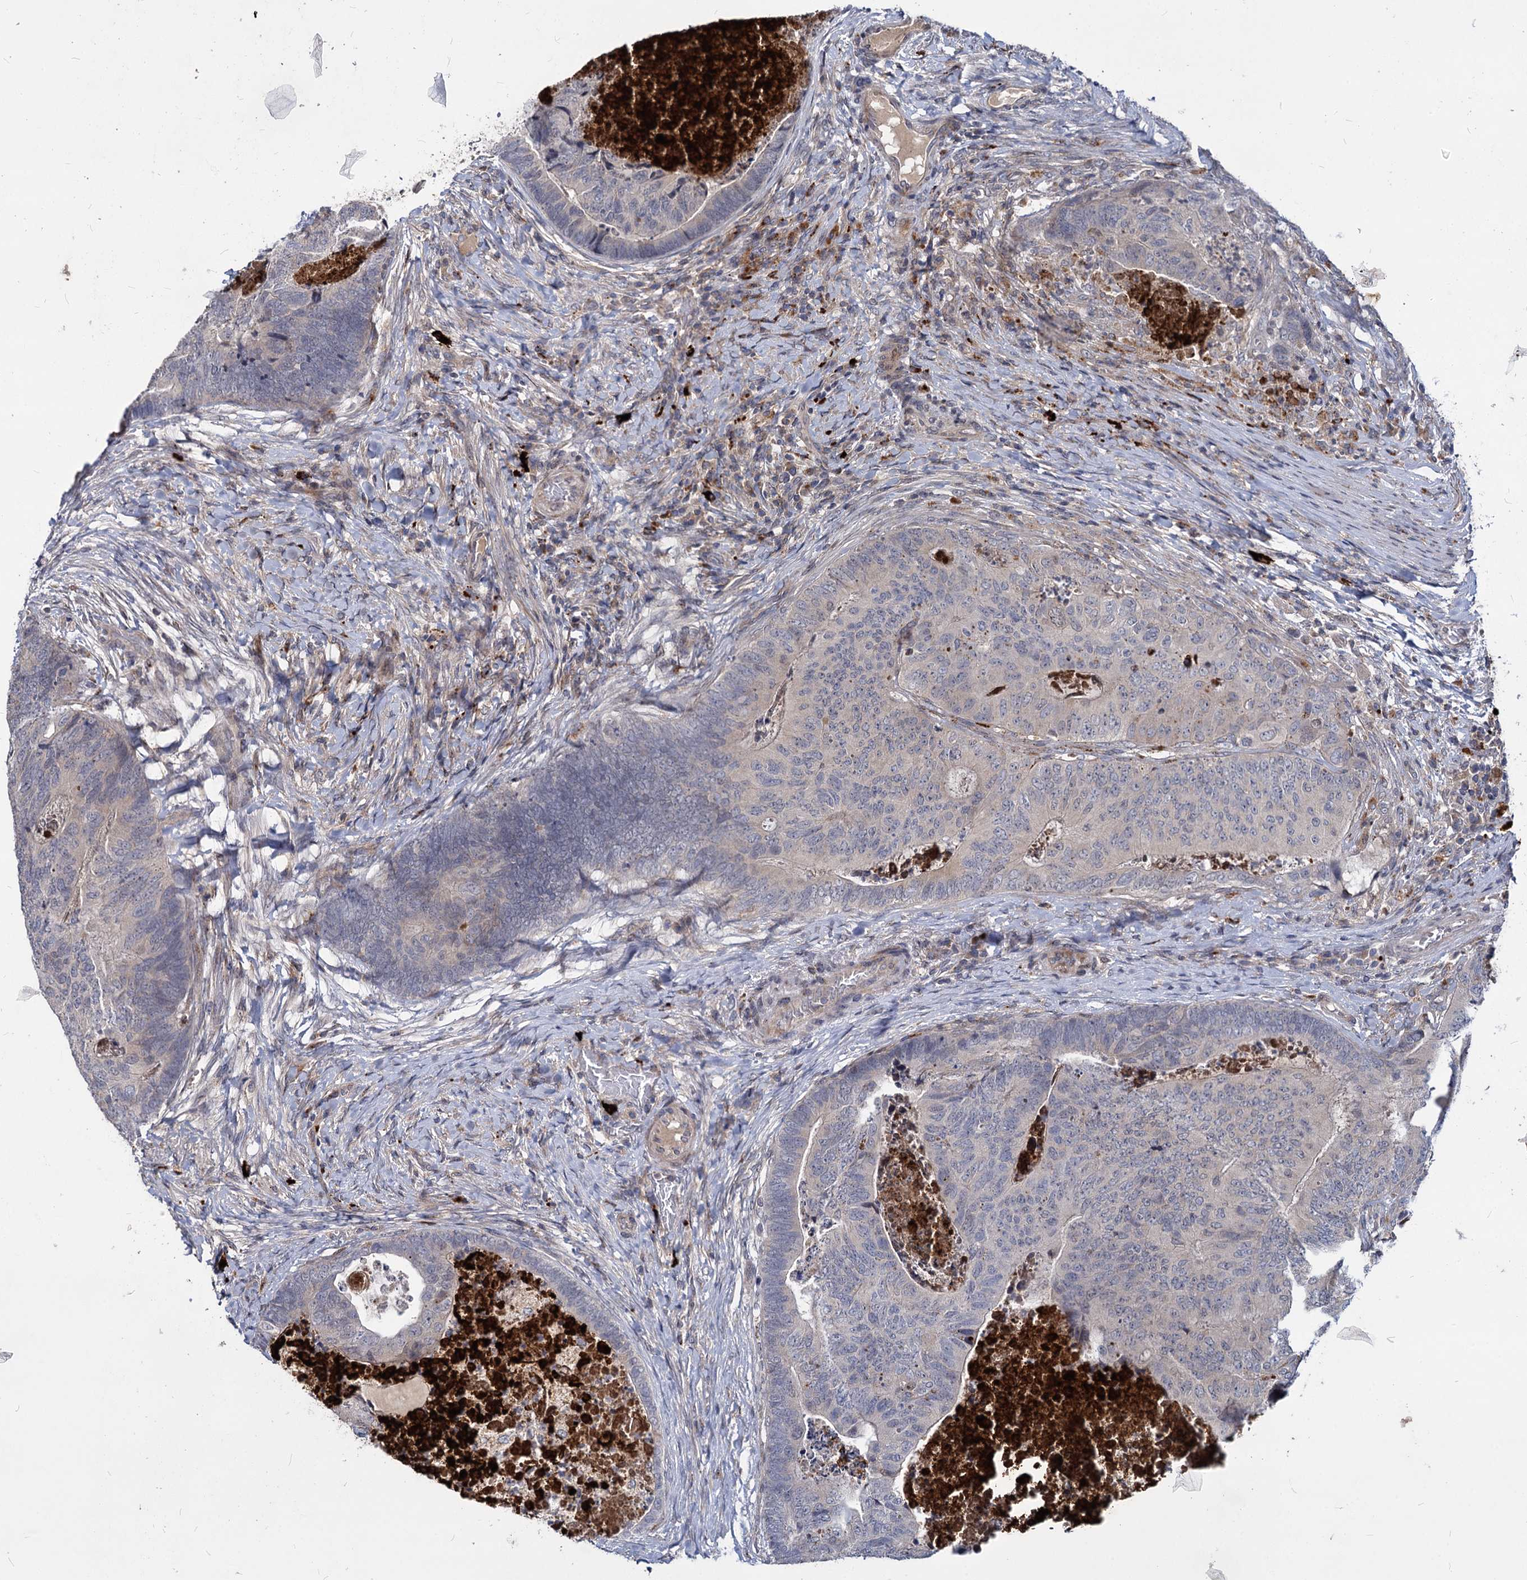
{"staining": {"intensity": "negative", "quantity": "none", "location": "none"}, "tissue": "colorectal cancer", "cell_type": "Tumor cells", "image_type": "cancer", "snomed": [{"axis": "morphology", "description": "Adenocarcinoma, NOS"}, {"axis": "topography", "description": "Colon"}], "caption": "A high-resolution micrograph shows IHC staining of colorectal cancer (adenocarcinoma), which demonstrates no significant expression in tumor cells.", "gene": "C11orf86", "patient": {"sex": "female", "age": 67}}